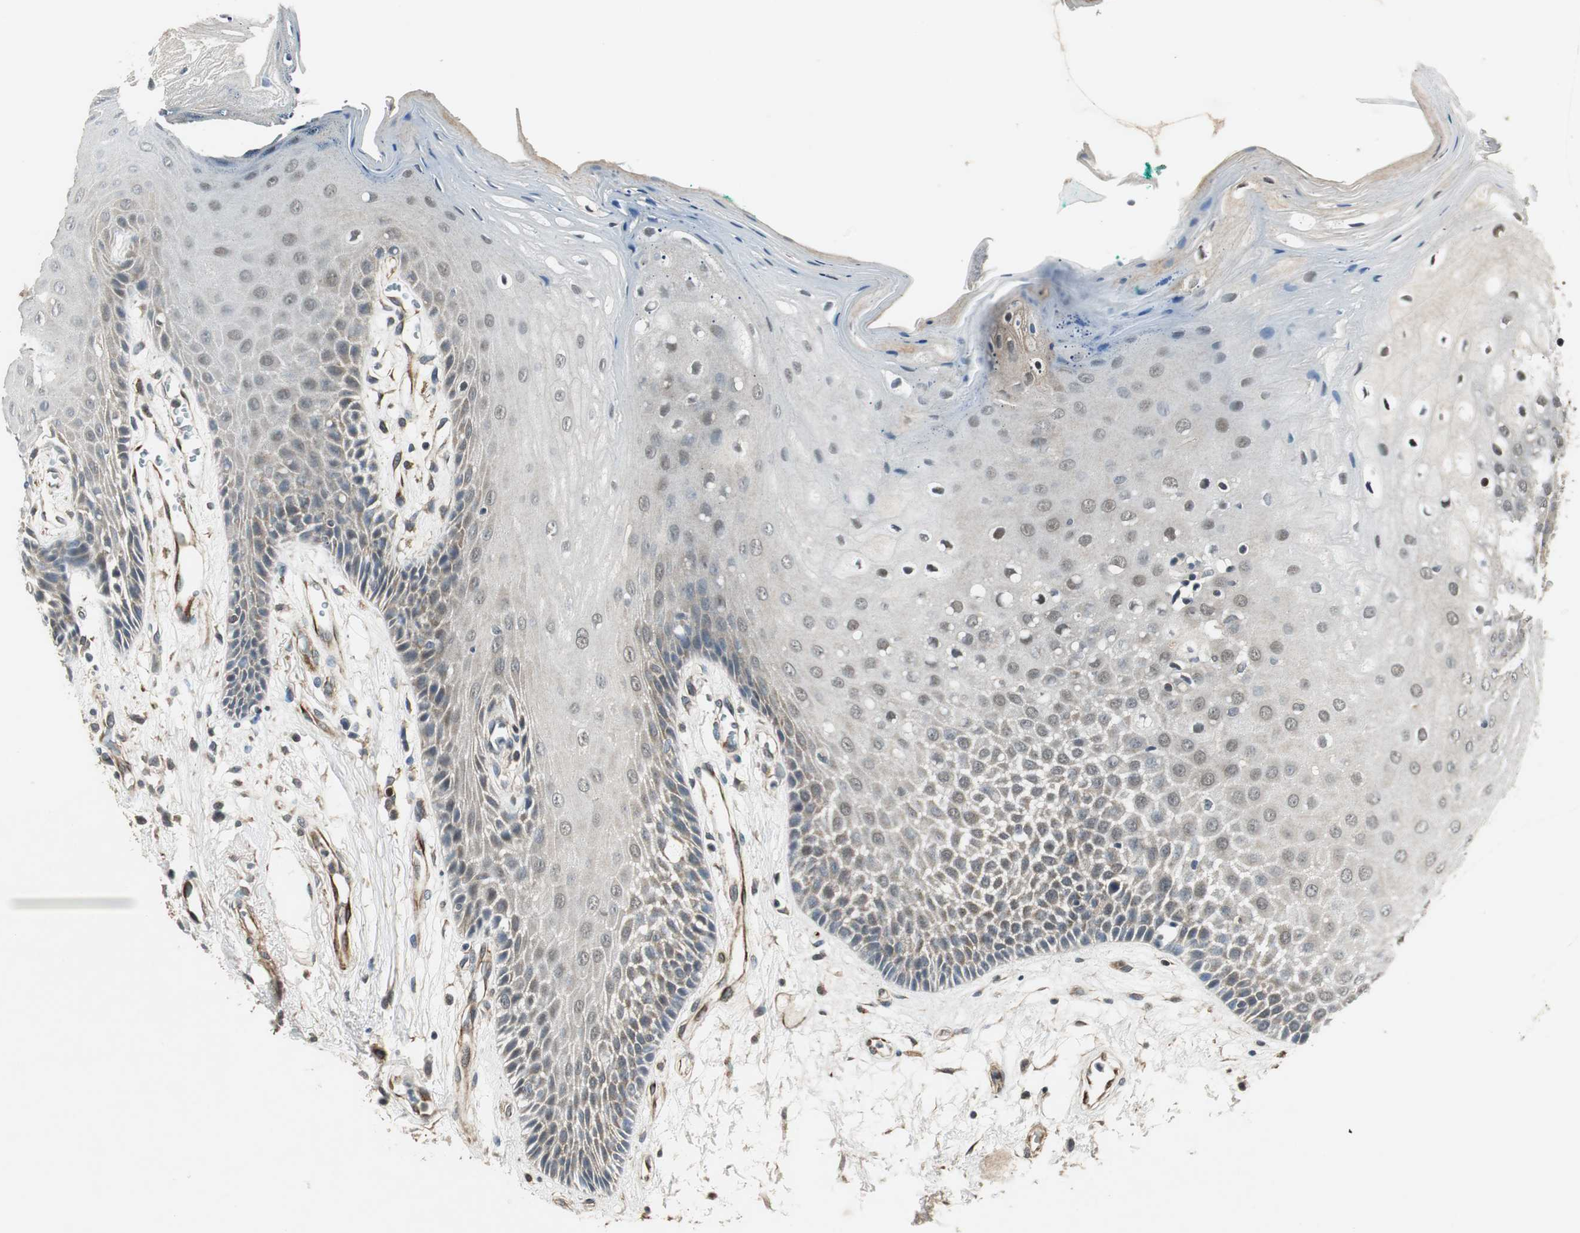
{"staining": {"intensity": "weak", "quantity": "25%-75%", "location": "cytoplasmic/membranous"}, "tissue": "oral mucosa", "cell_type": "Squamous epithelial cells", "image_type": "normal", "snomed": [{"axis": "morphology", "description": "Normal tissue, NOS"}, {"axis": "morphology", "description": "Squamous cell carcinoma, NOS"}, {"axis": "topography", "description": "Skeletal muscle"}, {"axis": "topography", "description": "Oral tissue"}, {"axis": "topography", "description": "Head-Neck"}], "caption": "Oral mucosa stained with DAB immunohistochemistry exhibits low levels of weak cytoplasmic/membranous expression in approximately 25%-75% of squamous epithelial cells. (IHC, brightfield microscopy, high magnification).", "gene": "PSMB4", "patient": {"sex": "female", "age": 84}}